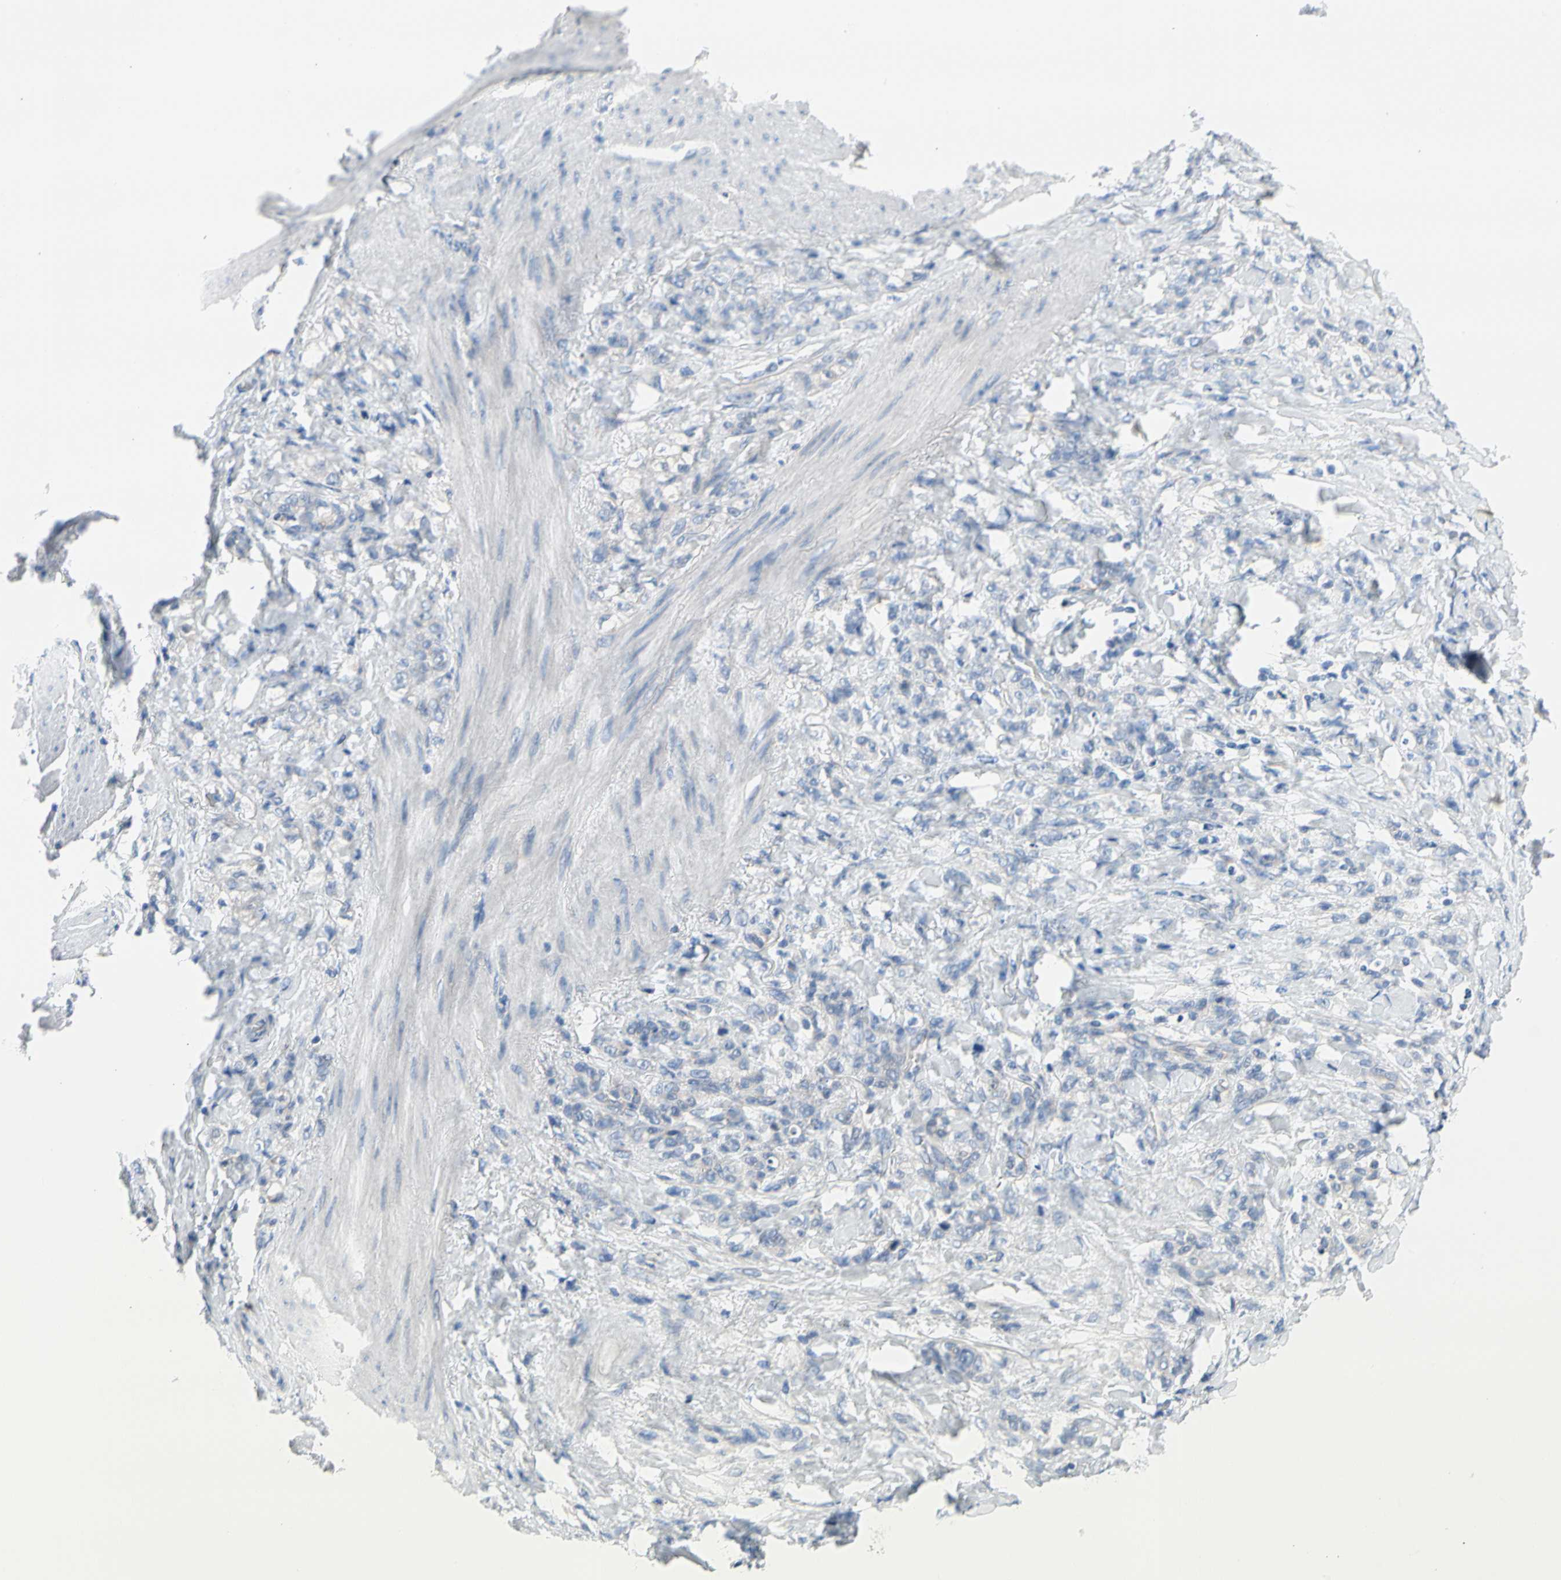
{"staining": {"intensity": "negative", "quantity": "none", "location": "none"}, "tissue": "stomach cancer", "cell_type": "Tumor cells", "image_type": "cancer", "snomed": [{"axis": "morphology", "description": "Adenocarcinoma, NOS"}, {"axis": "topography", "description": "Stomach"}], "caption": "Human stomach cancer (adenocarcinoma) stained for a protein using immunohistochemistry (IHC) demonstrates no expression in tumor cells.", "gene": "STXBP1", "patient": {"sex": "male", "age": 82}}